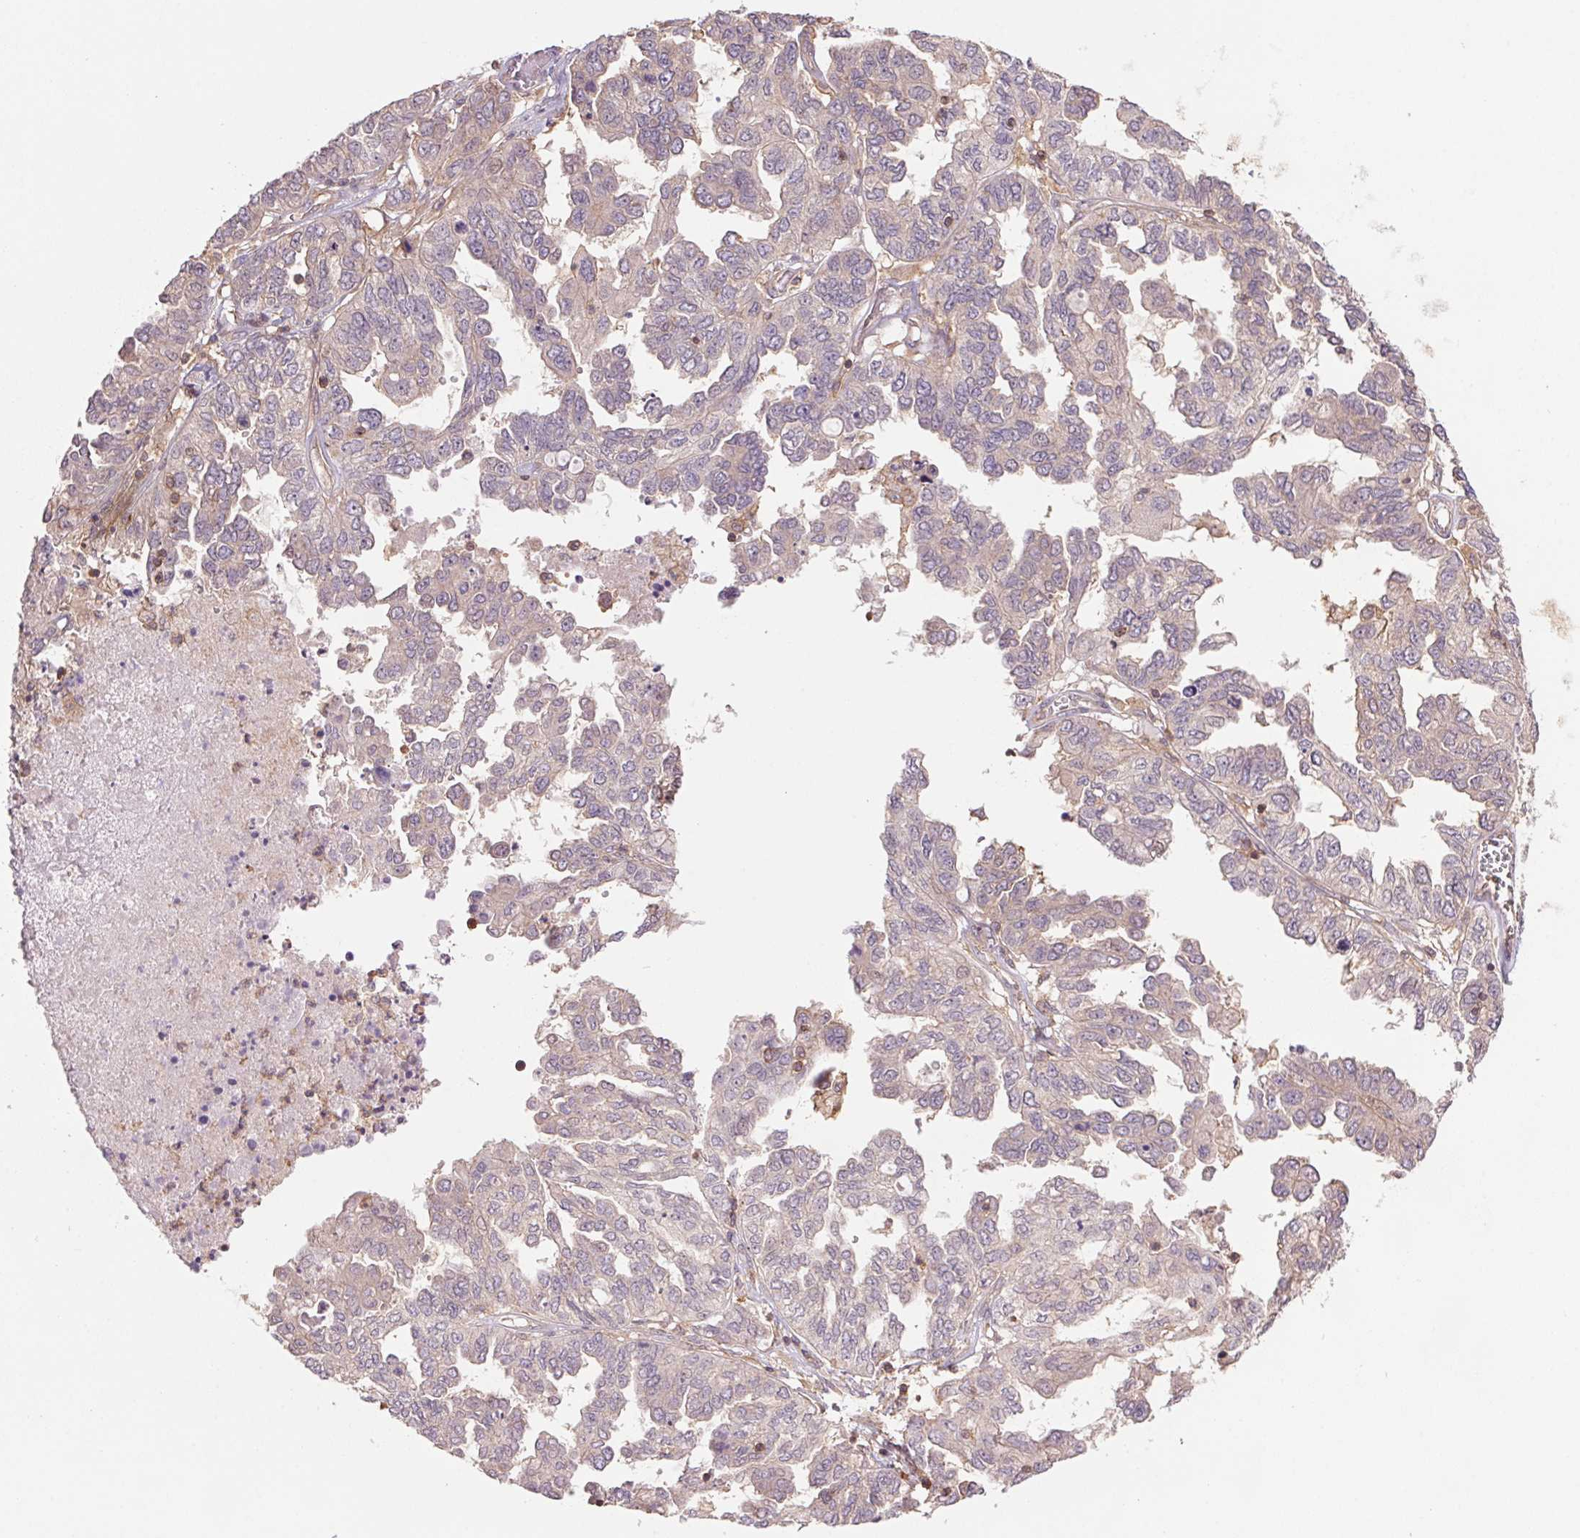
{"staining": {"intensity": "negative", "quantity": "none", "location": "none"}, "tissue": "ovarian cancer", "cell_type": "Tumor cells", "image_type": "cancer", "snomed": [{"axis": "morphology", "description": "Cystadenocarcinoma, serous, NOS"}, {"axis": "topography", "description": "Ovary"}], "caption": "The histopathology image shows no staining of tumor cells in ovarian cancer. (DAB (3,3'-diaminobenzidine) immunohistochemistry, high magnification).", "gene": "TUBA3D", "patient": {"sex": "female", "age": 53}}